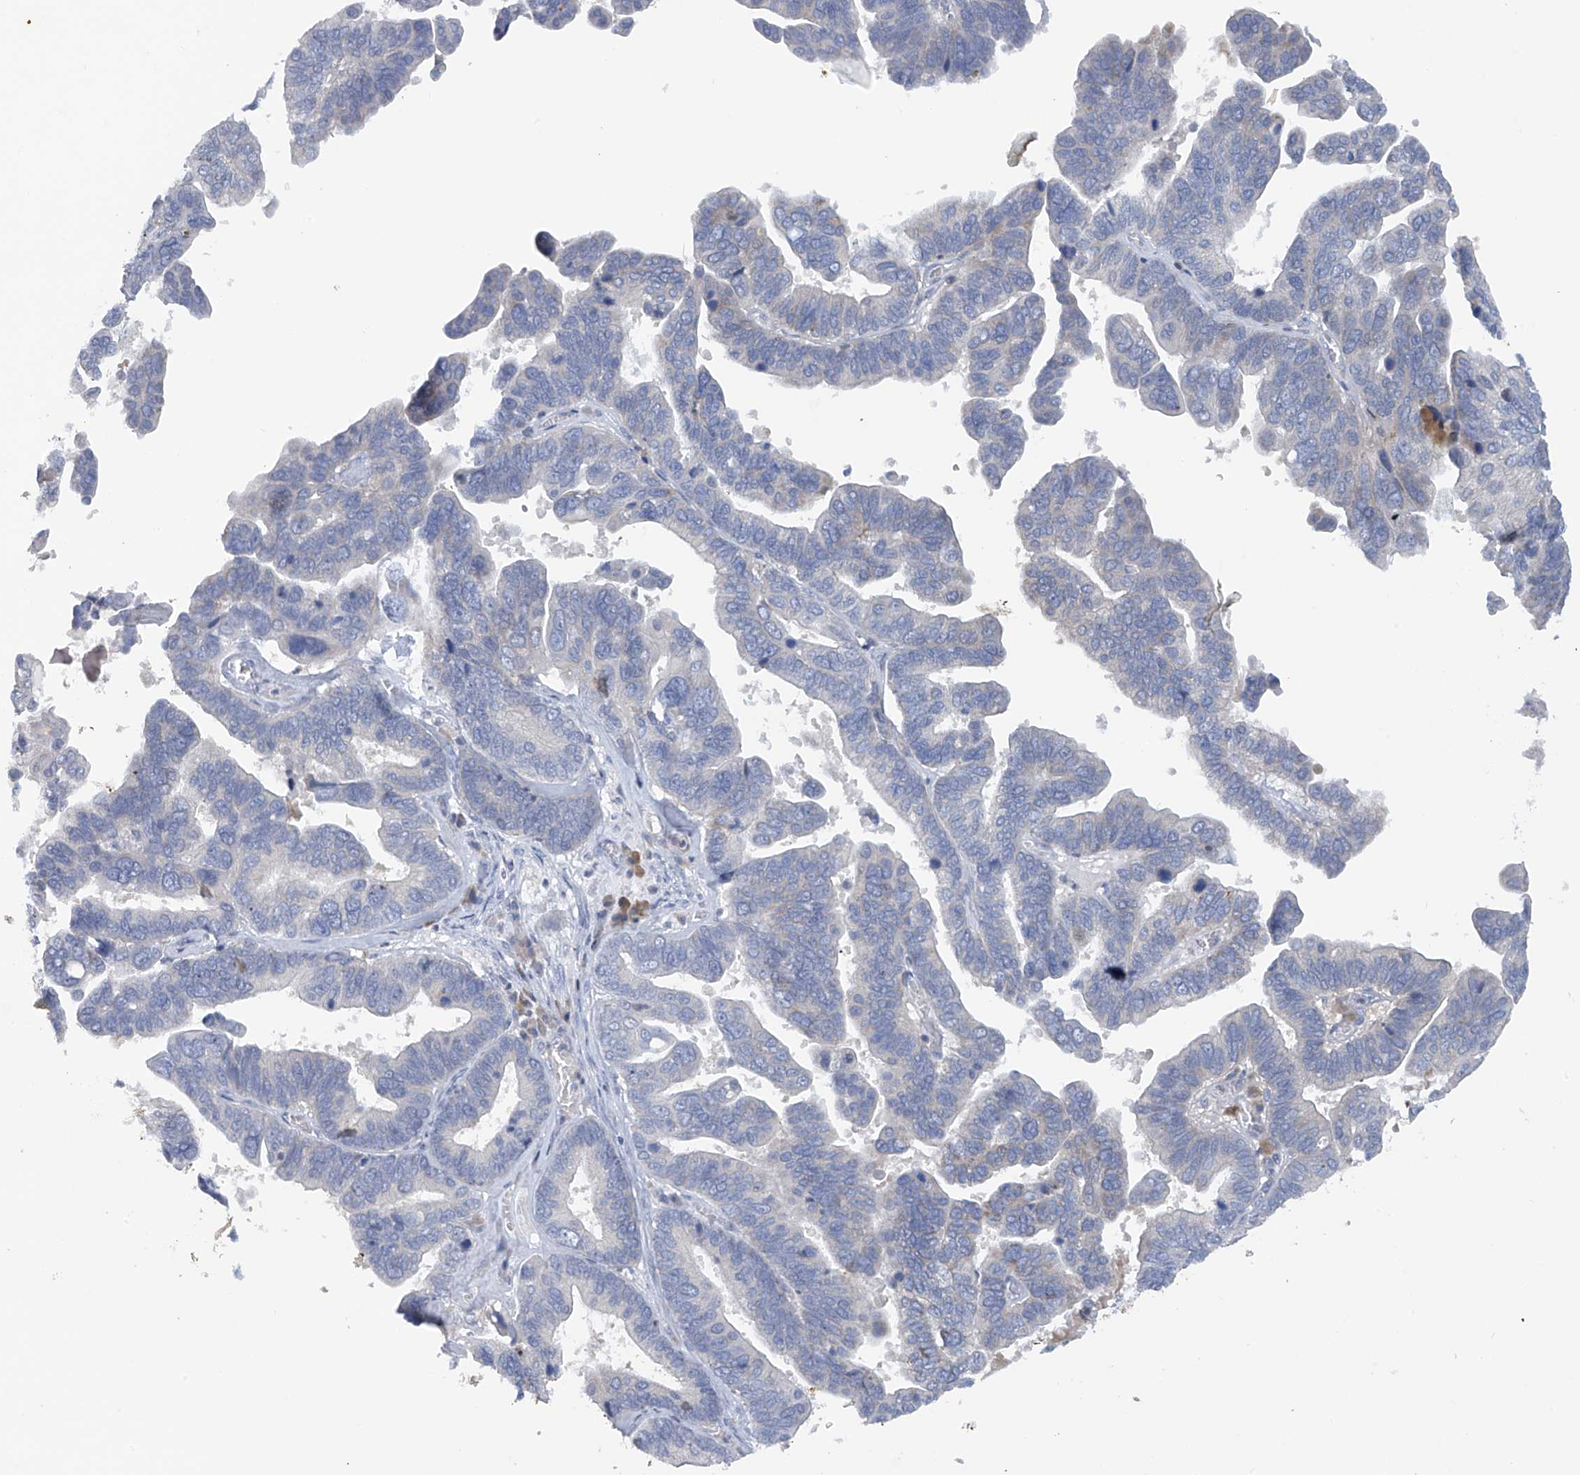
{"staining": {"intensity": "negative", "quantity": "none", "location": "none"}, "tissue": "ovarian cancer", "cell_type": "Tumor cells", "image_type": "cancer", "snomed": [{"axis": "morphology", "description": "Cystadenocarcinoma, serous, NOS"}, {"axis": "topography", "description": "Ovary"}], "caption": "Immunohistochemical staining of ovarian cancer demonstrates no significant staining in tumor cells.", "gene": "SLCO4A1", "patient": {"sex": "female", "age": 56}}